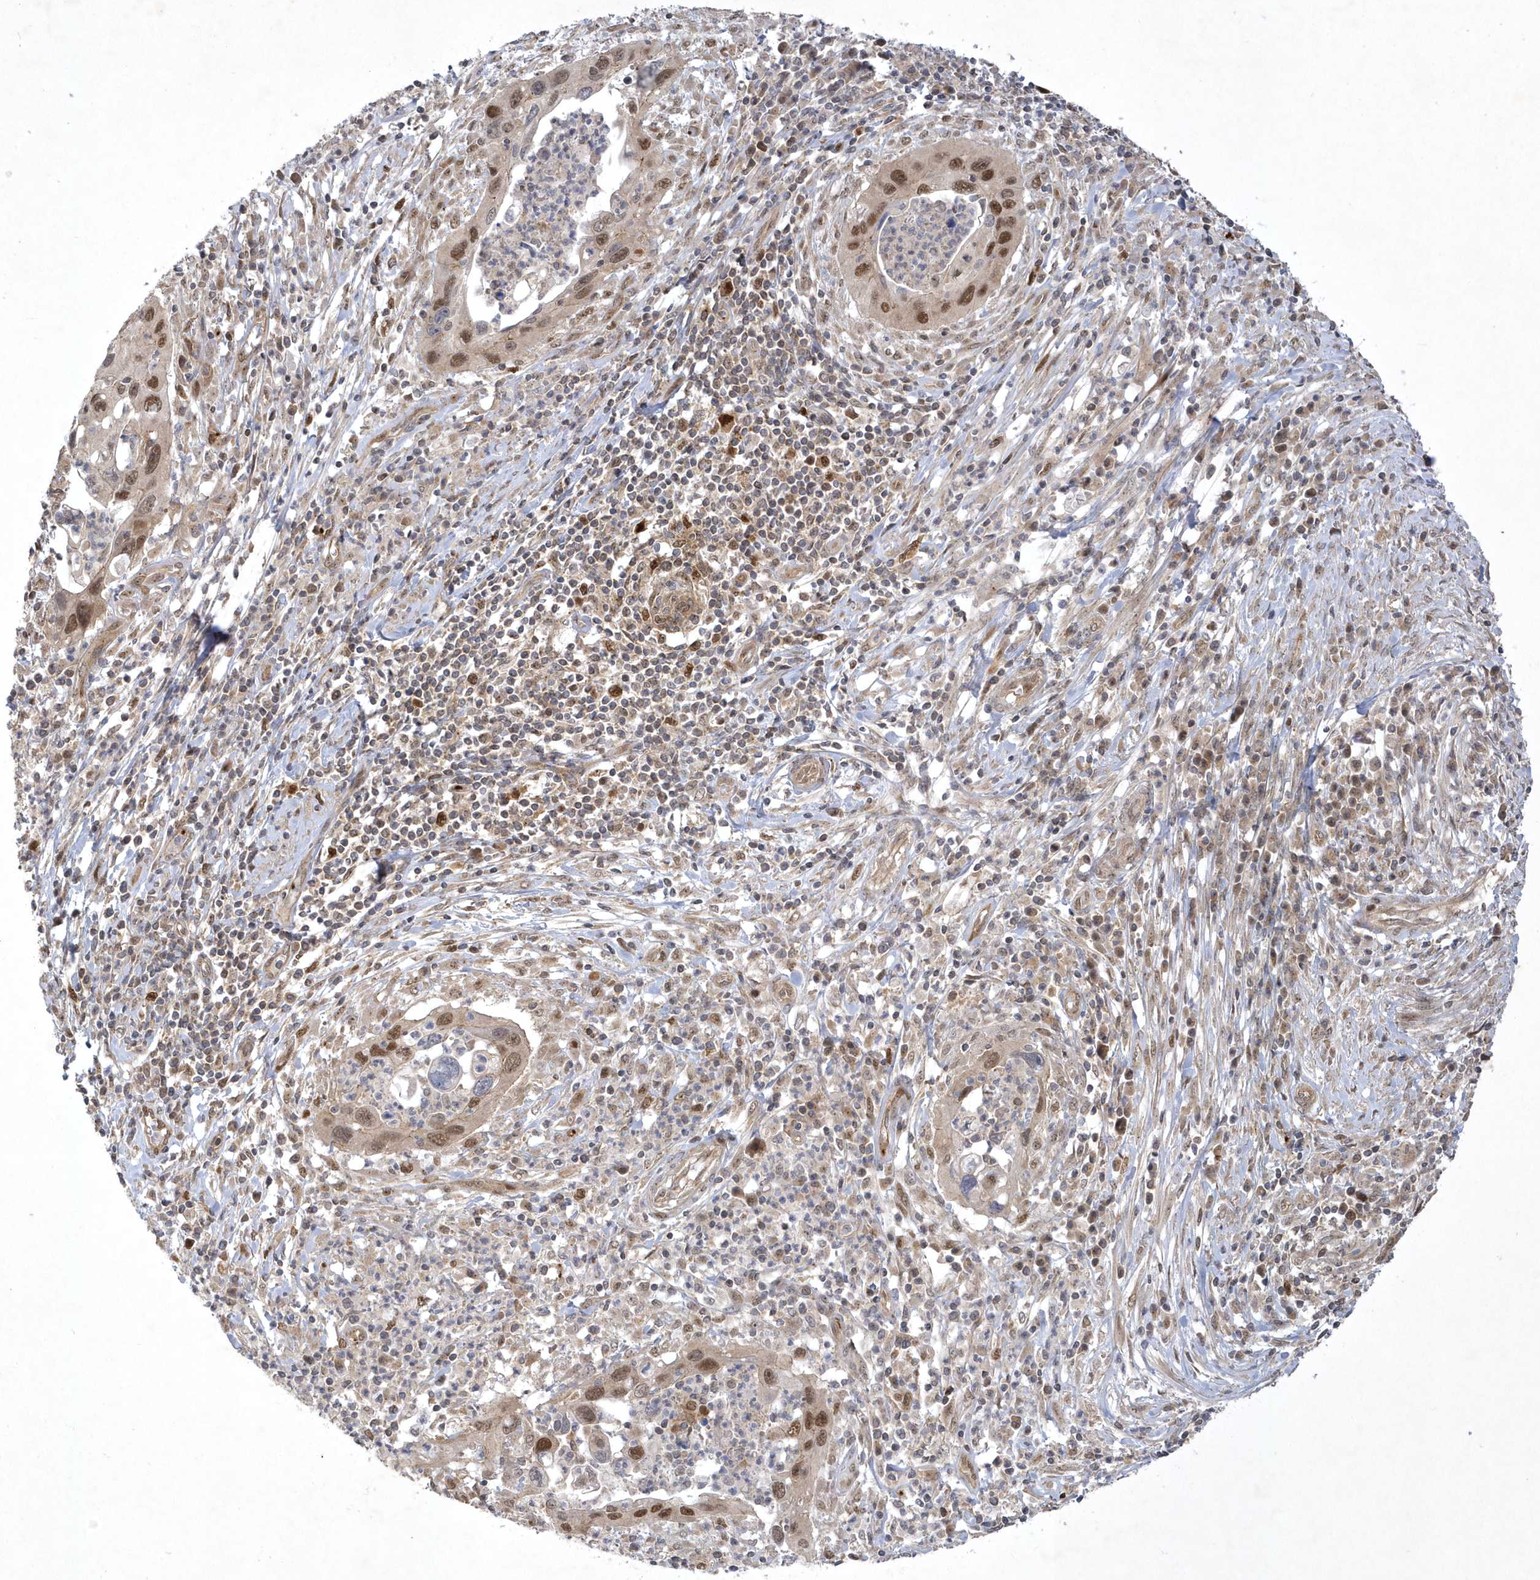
{"staining": {"intensity": "moderate", "quantity": "25%-75%", "location": "nuclear"}, "tissue": "cervical cancer", "cell_type": "Tumor cells", "image_type": "cancer", "snomed": [{"axis": "morphology", "description": "Squamous cell carcinoma, NOS"}, {"axis": "topography", "description": "Cervix"}], "caption": "High-magnification brightfield microscopy of squamous cell carcinoma (cervical) stained with DAB (brown) and counterstained with hematoxylin (blue). tumor cells exhibit moderate nuclear staining is identified in about25%-75% of cells.", "gene": "NAF1", "patient": {"sex": "female", "age": 38}}